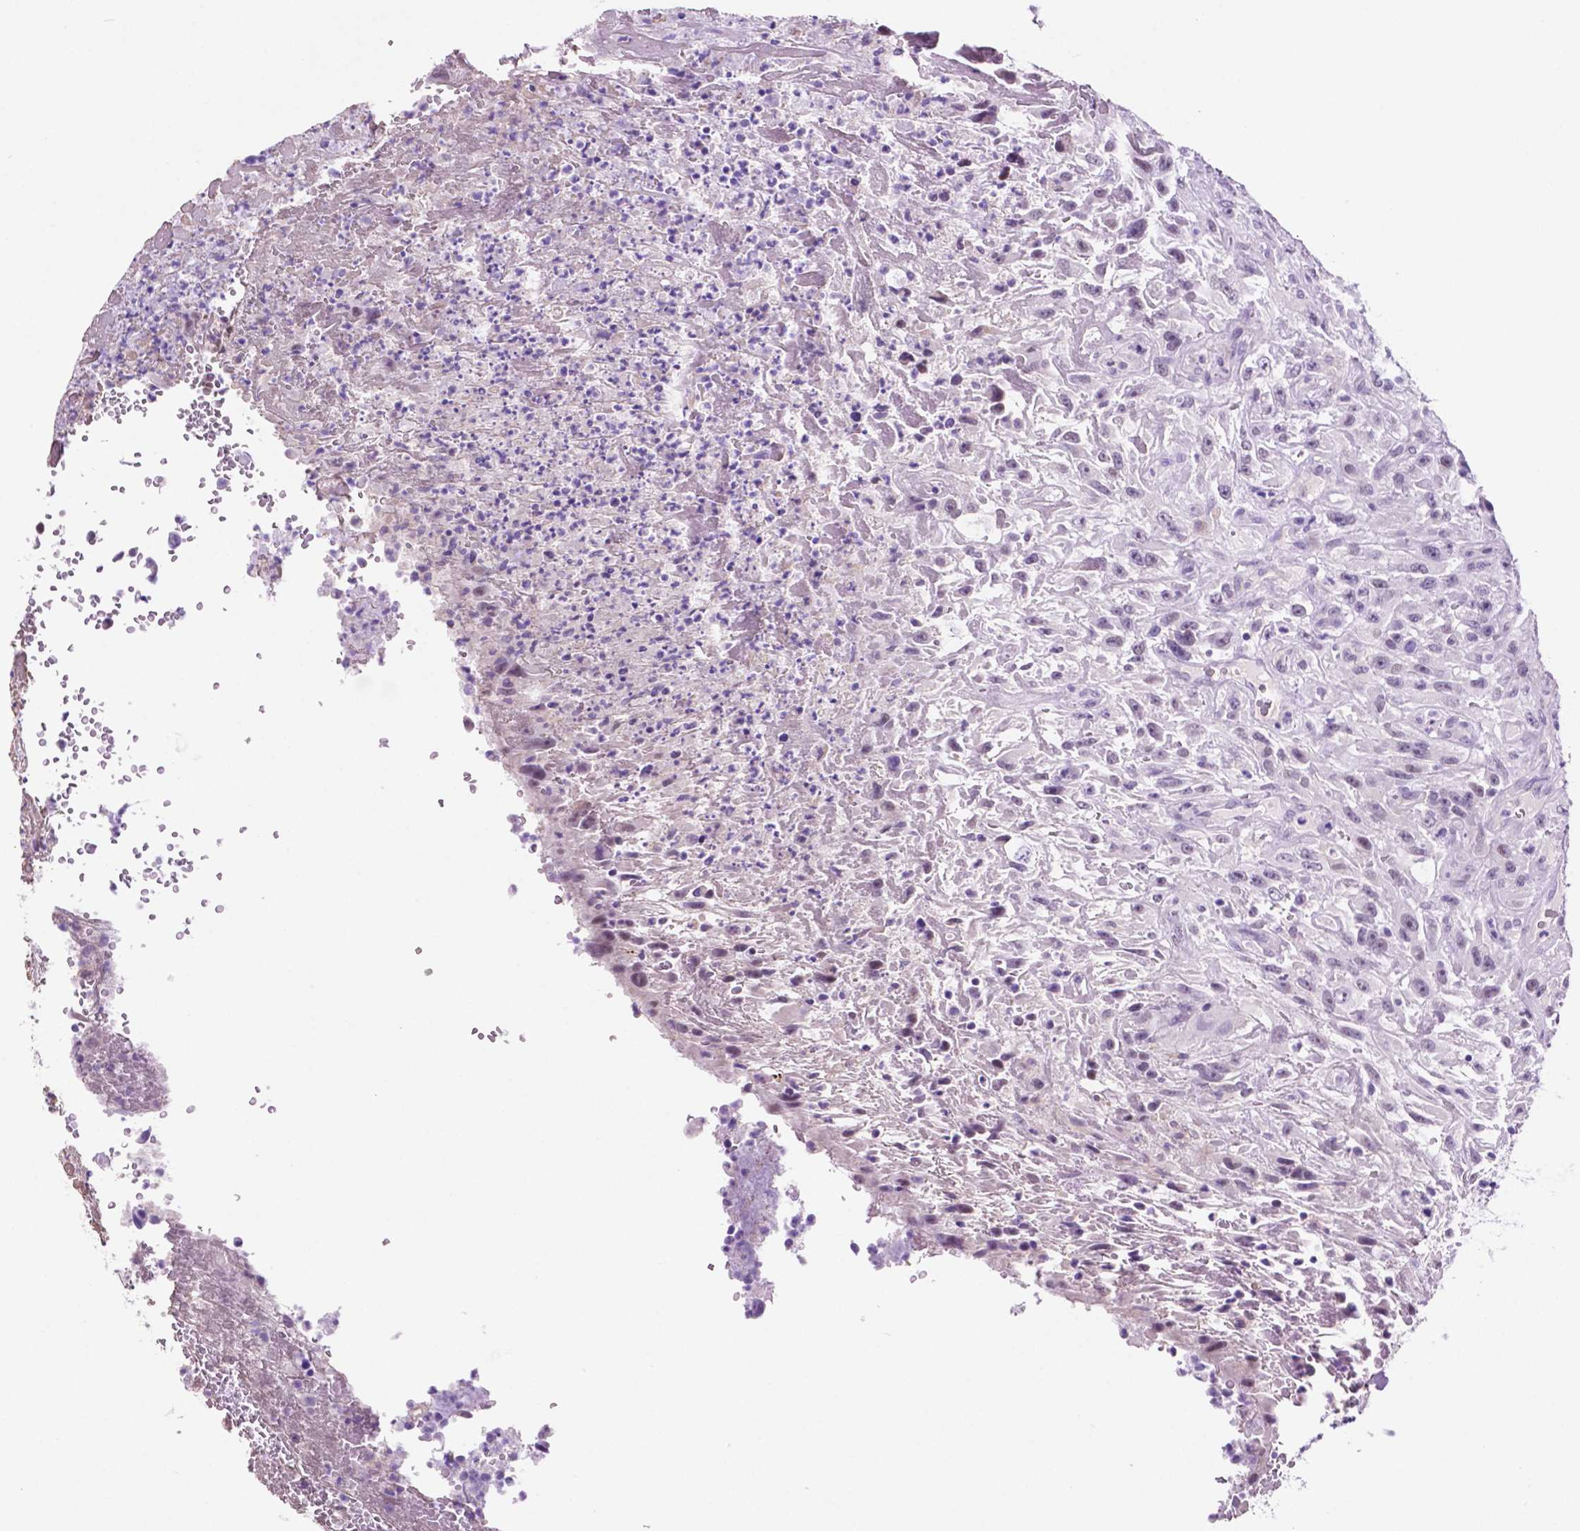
{"staining": {"intensity": "negative", "quantity": "none", "location": "none"}, "tissue": "urothelial cancer", "cell_type": "Tumor cells", "image_type": "cancer", "snomed": [{"axis": "morphology", "description": "Urothelial carcinoma, High grade"}, {"axis": "topography", "description": "Urinary bladder"}], "caption": "A photomicrograph of urothelial cancer stained for a protein demonstrates no brown staining in tumor cells.", "gene": "ACY3", "patient": {"sex": "male", "age": 66}}